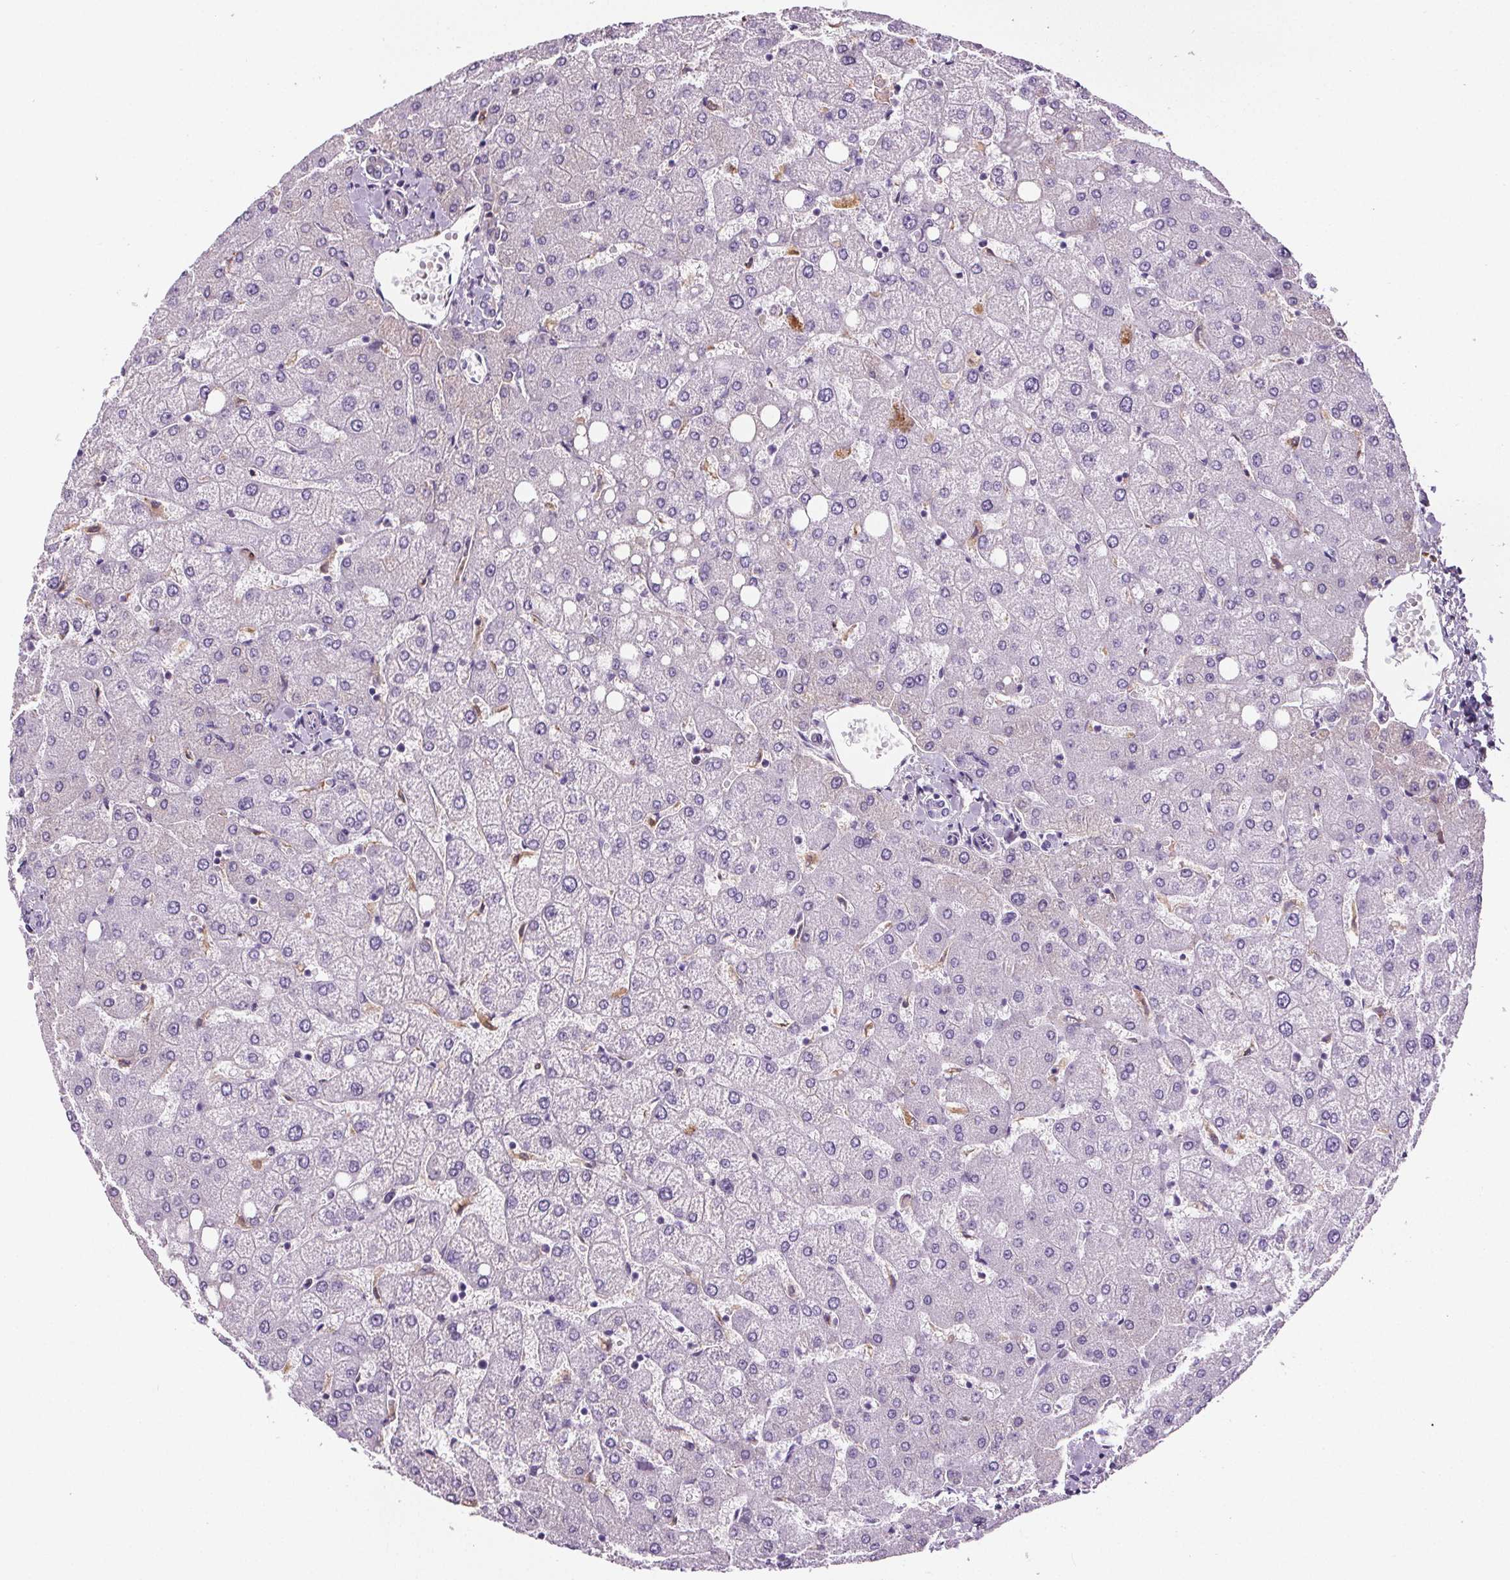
{"staining": {"intensity": "negative", "quantity": "none", "location": "none"}, "tissue": "liver", "cell_type": "Cholangiocytes", "image_type": "normal", "snomed": [{"axis": "morphology", "description": "Normal tissue, NOS"}, {"axis": "topography", "description": "Liver"}], "caption": "IHC of benign liver reveals no staining in cholangiocytes. (Stains: DAB IHC with hematoxylin counter stain, Microscopy: brightfield microscopy at high magnification).", "gene": "CD5L", "patient": {"sex": "female", "age": 54}}